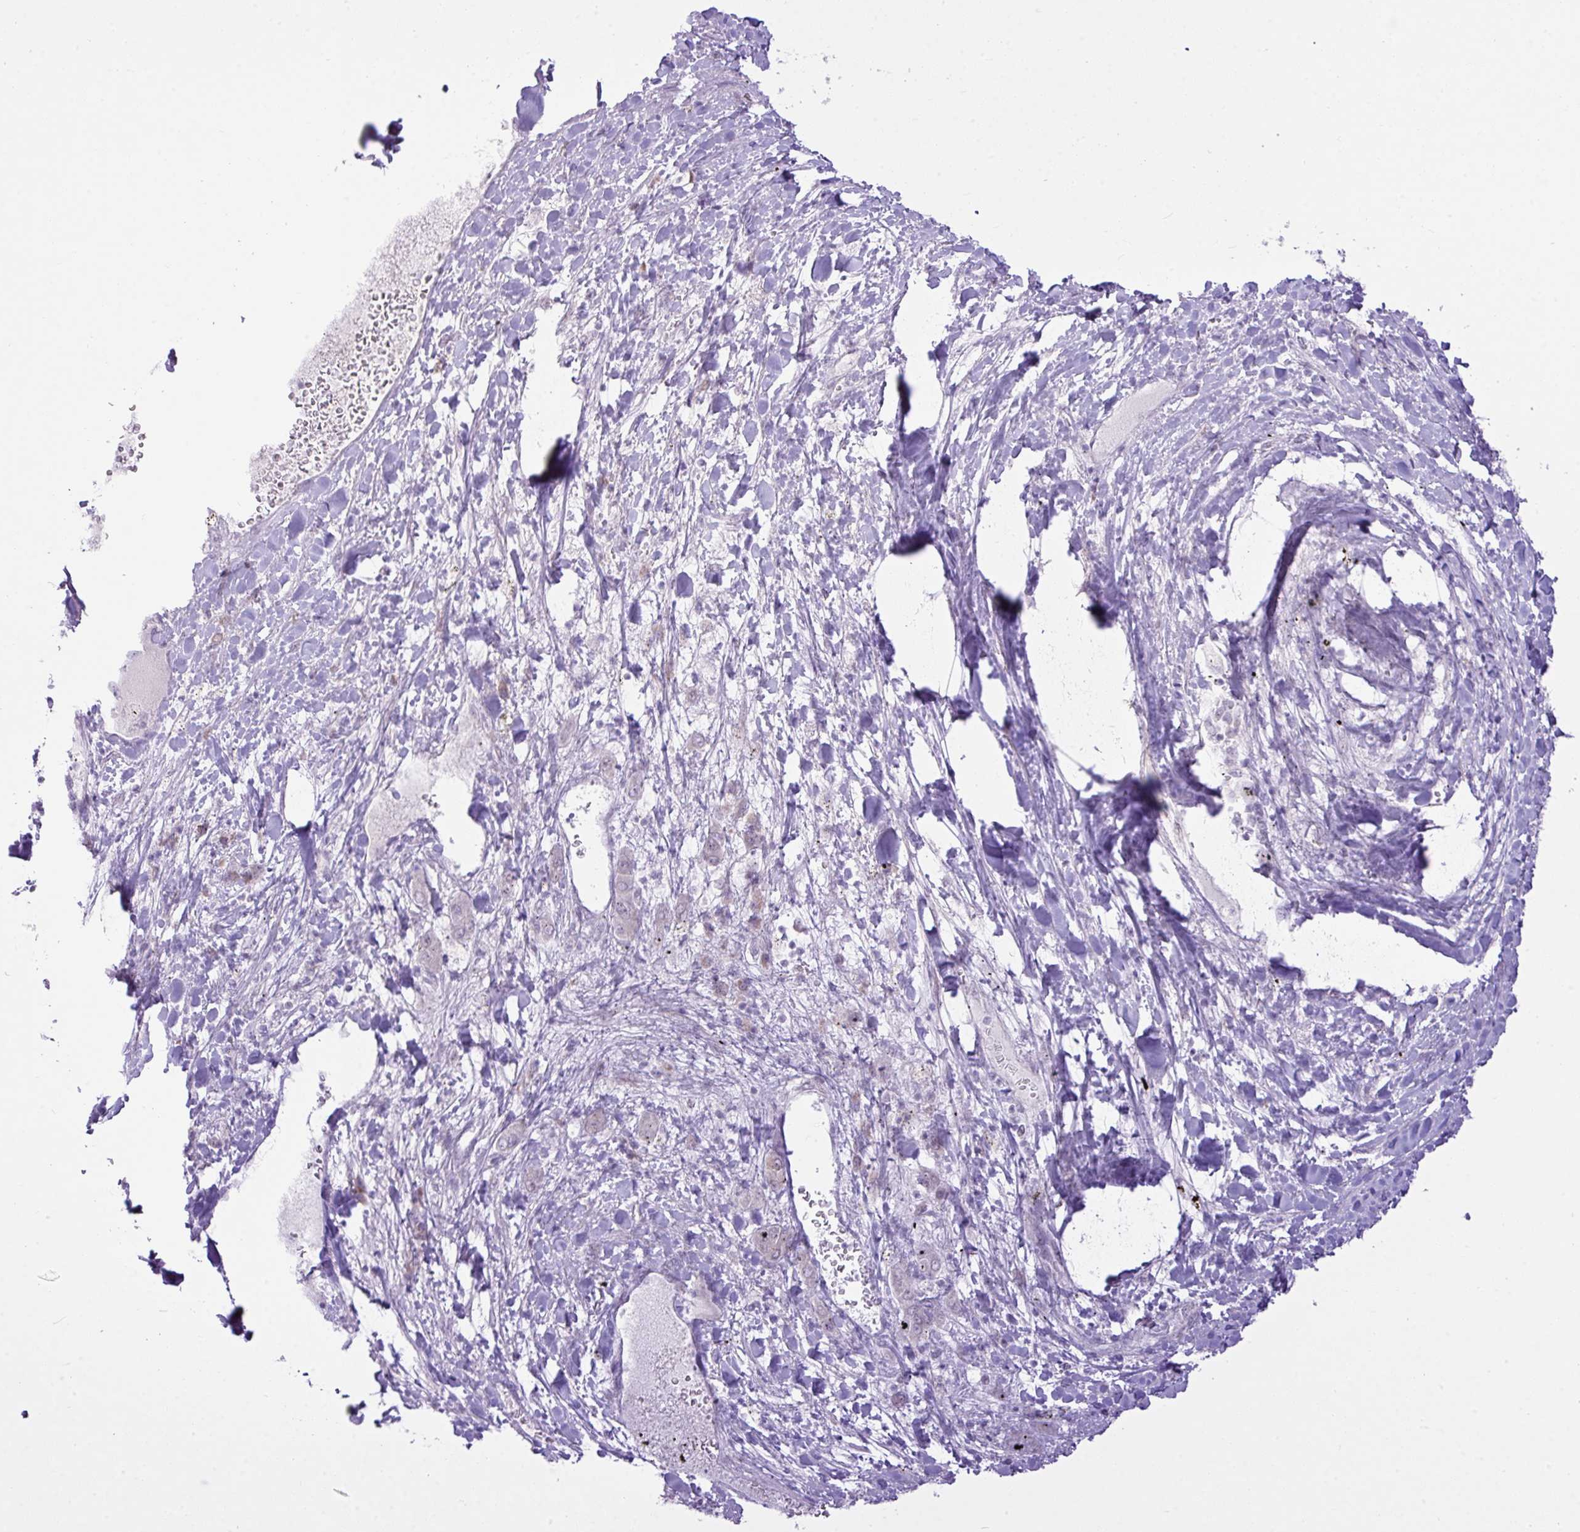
{"staining": {"intensity": "weak", "quantity": "<25%", "location": "cytoplasmic/membranous"}, "tissue": "liver cancer", "cell_type": "Tumor cells", "image_type": "cancer", "snomed": [{"axis": "morphology", "description": "Carcinoma, Hepatocellular, NOS"}, {"axis": "topography", "description": "Liver"}], "caption": "IHC micrograph of neoplastic tissue: human liver hepatocellular carcinoma stained with DAB (3,3'-diaminobenzidine) shows no significant protein staining in tumor cells.", "gene": "ELOA2", "patient": {"sex": "female", "age": 73}}